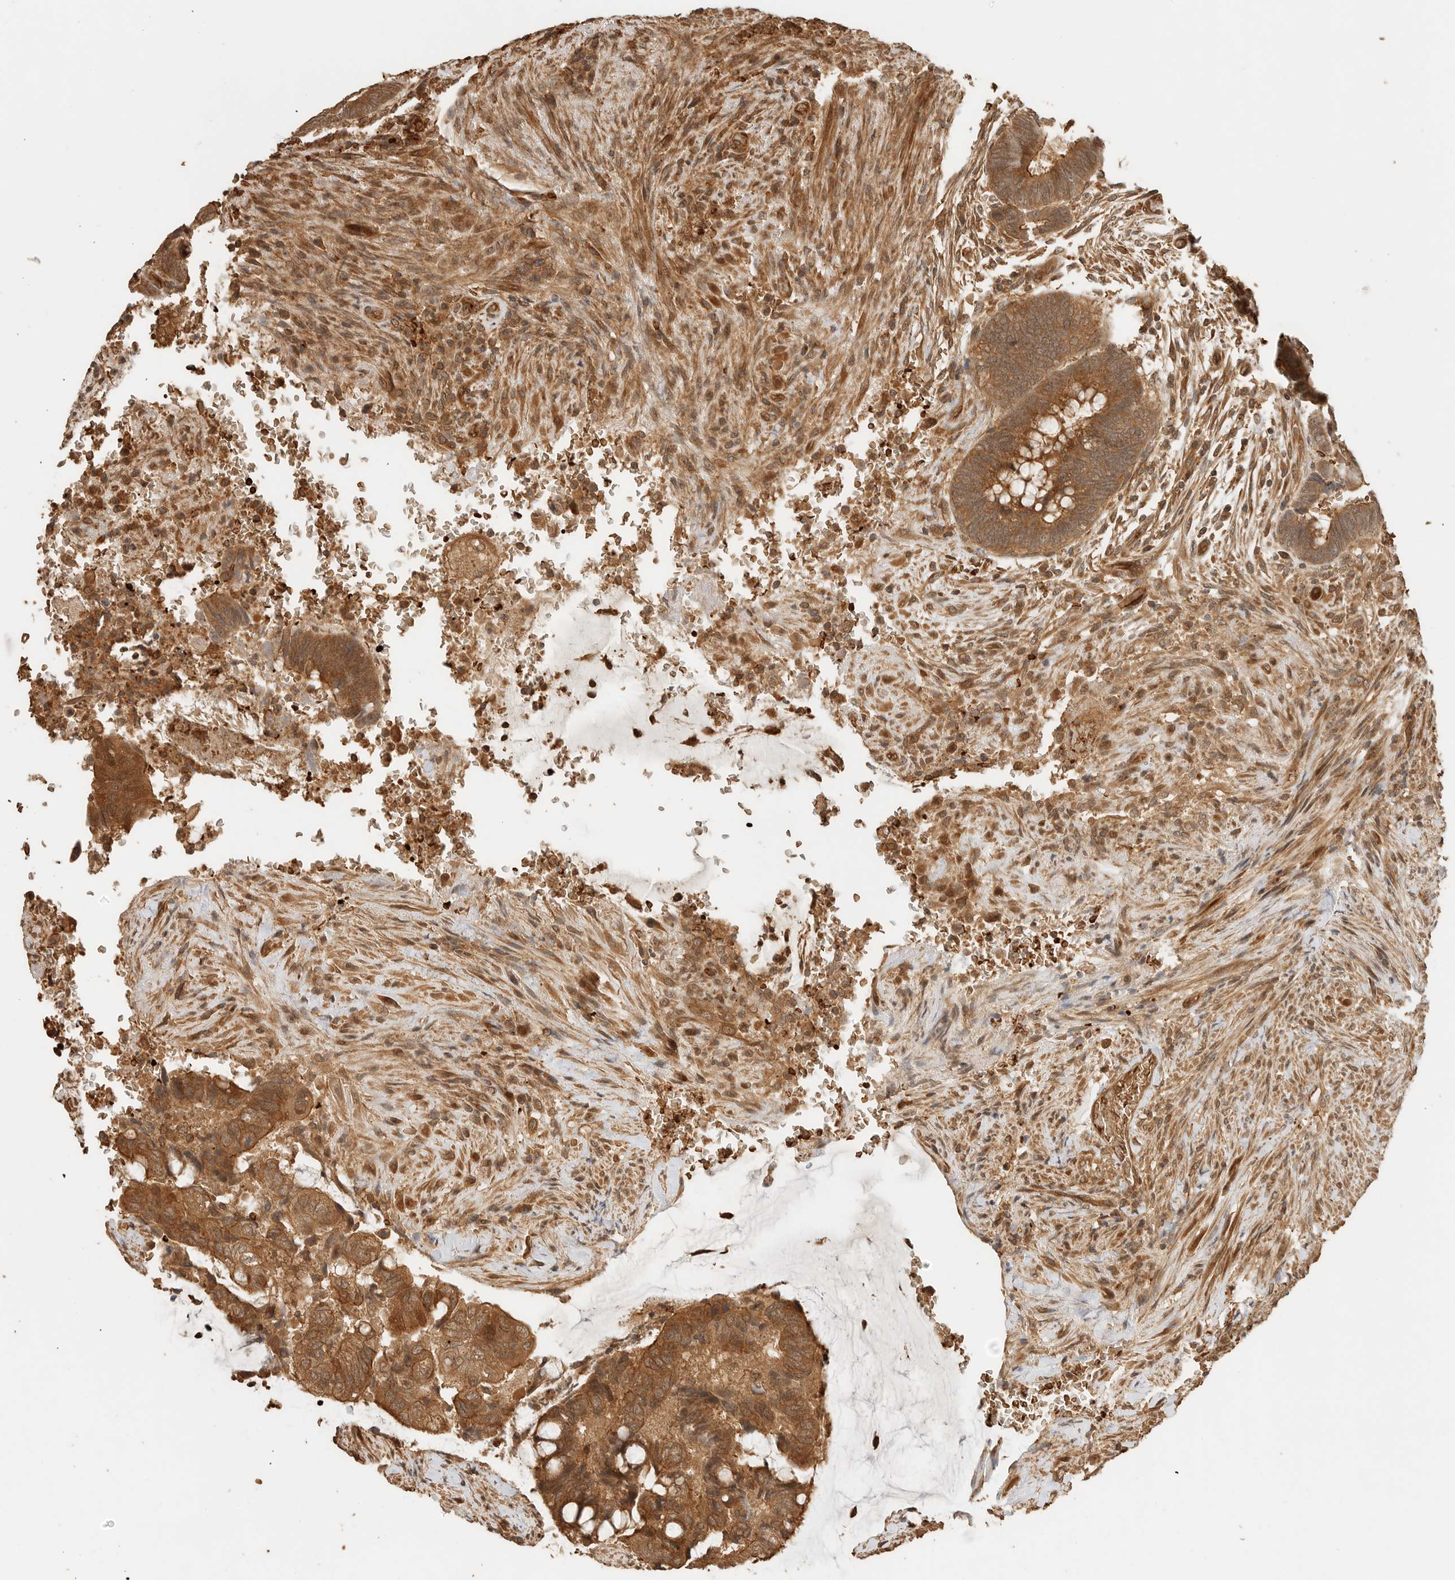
{"staining": {"intensity": "moderate", "quantity": ">75%", "location": "cytoplasmic/membranous"}, "tissue": "colorectal cancer", "cell_type": "Tumor cells", "image_type": "cancer", "snomed": [{"axis": "morphology", "description": "Normal tissue, NOS"}, {"axis": "morphology", "description": "Adenocarcinoma, NOS"}, {"axis": "topography", "description": "Rectum"}], "caption": "The histopathology image displays a brown stain indicating the presence of a protein in the cytoplasmic/membranous of tumor cells in adenocarcinoma (colorectal).", "gene": "OTUD6B", "patient": {"sex": "male", "age": 92}}